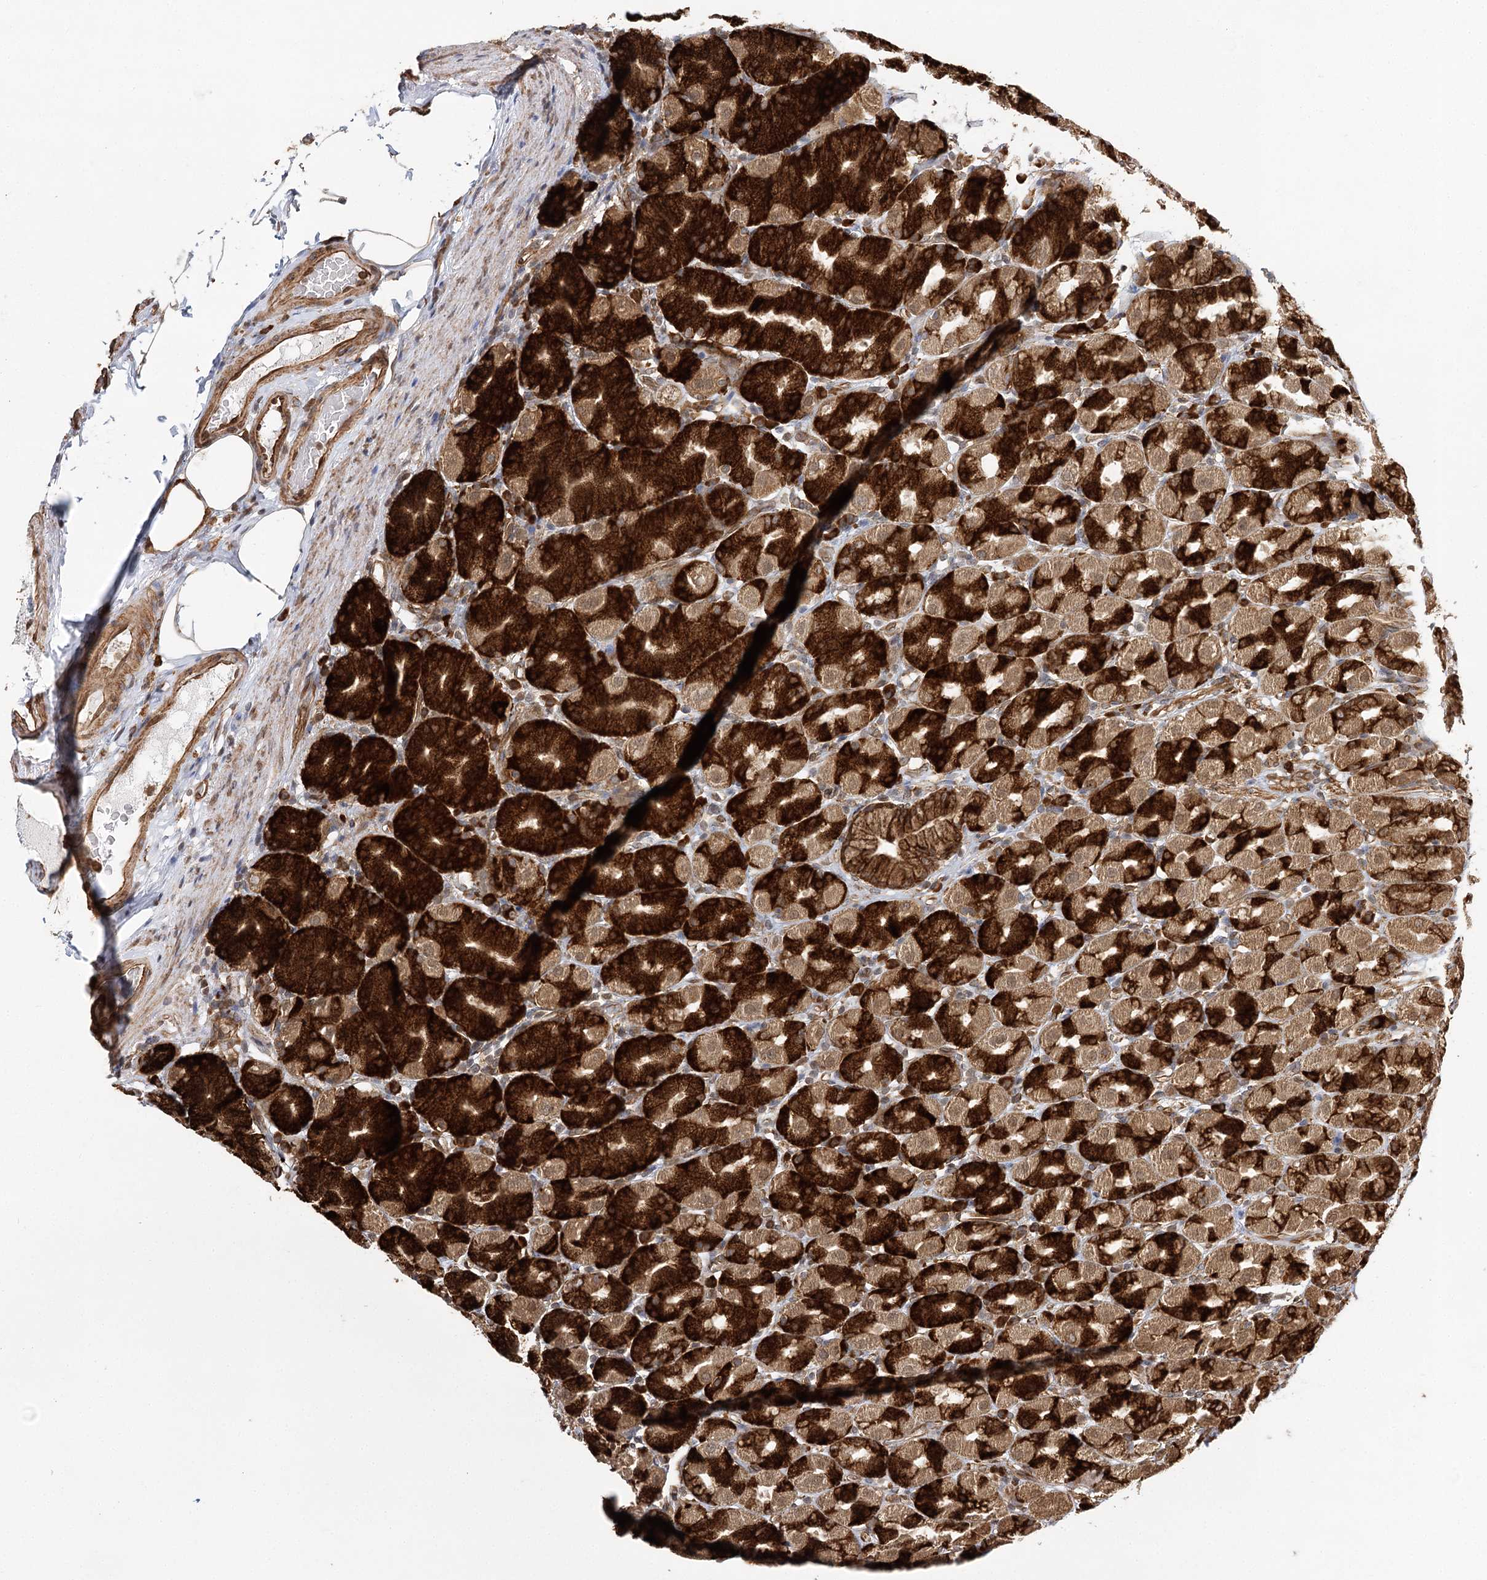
{"staining": {"intensity": "strong", "quantity": ">75%", "location": "cytoplasmic/membranous"}, "tissue": "stomach", "cell_type": "Glandular cells", "image_type": "normal", "snomed": [{"axis": "morphology", "description": "Normal tissue, NOS"}, {"axis": "topography", "description": "Stomach, upper"}], "caption": "Unremarkable stomach exhibits strong cytoplasmic/membranous staining in approximately >75% of glandular cells, visualized by immunohistochemistry. (DAB (3,3'-diaminobenzidine) = brown stain, brightfield microscopy at high magnification).", "gene": "DNAJB14", "patient": {"sex": "male", "age": 68}}